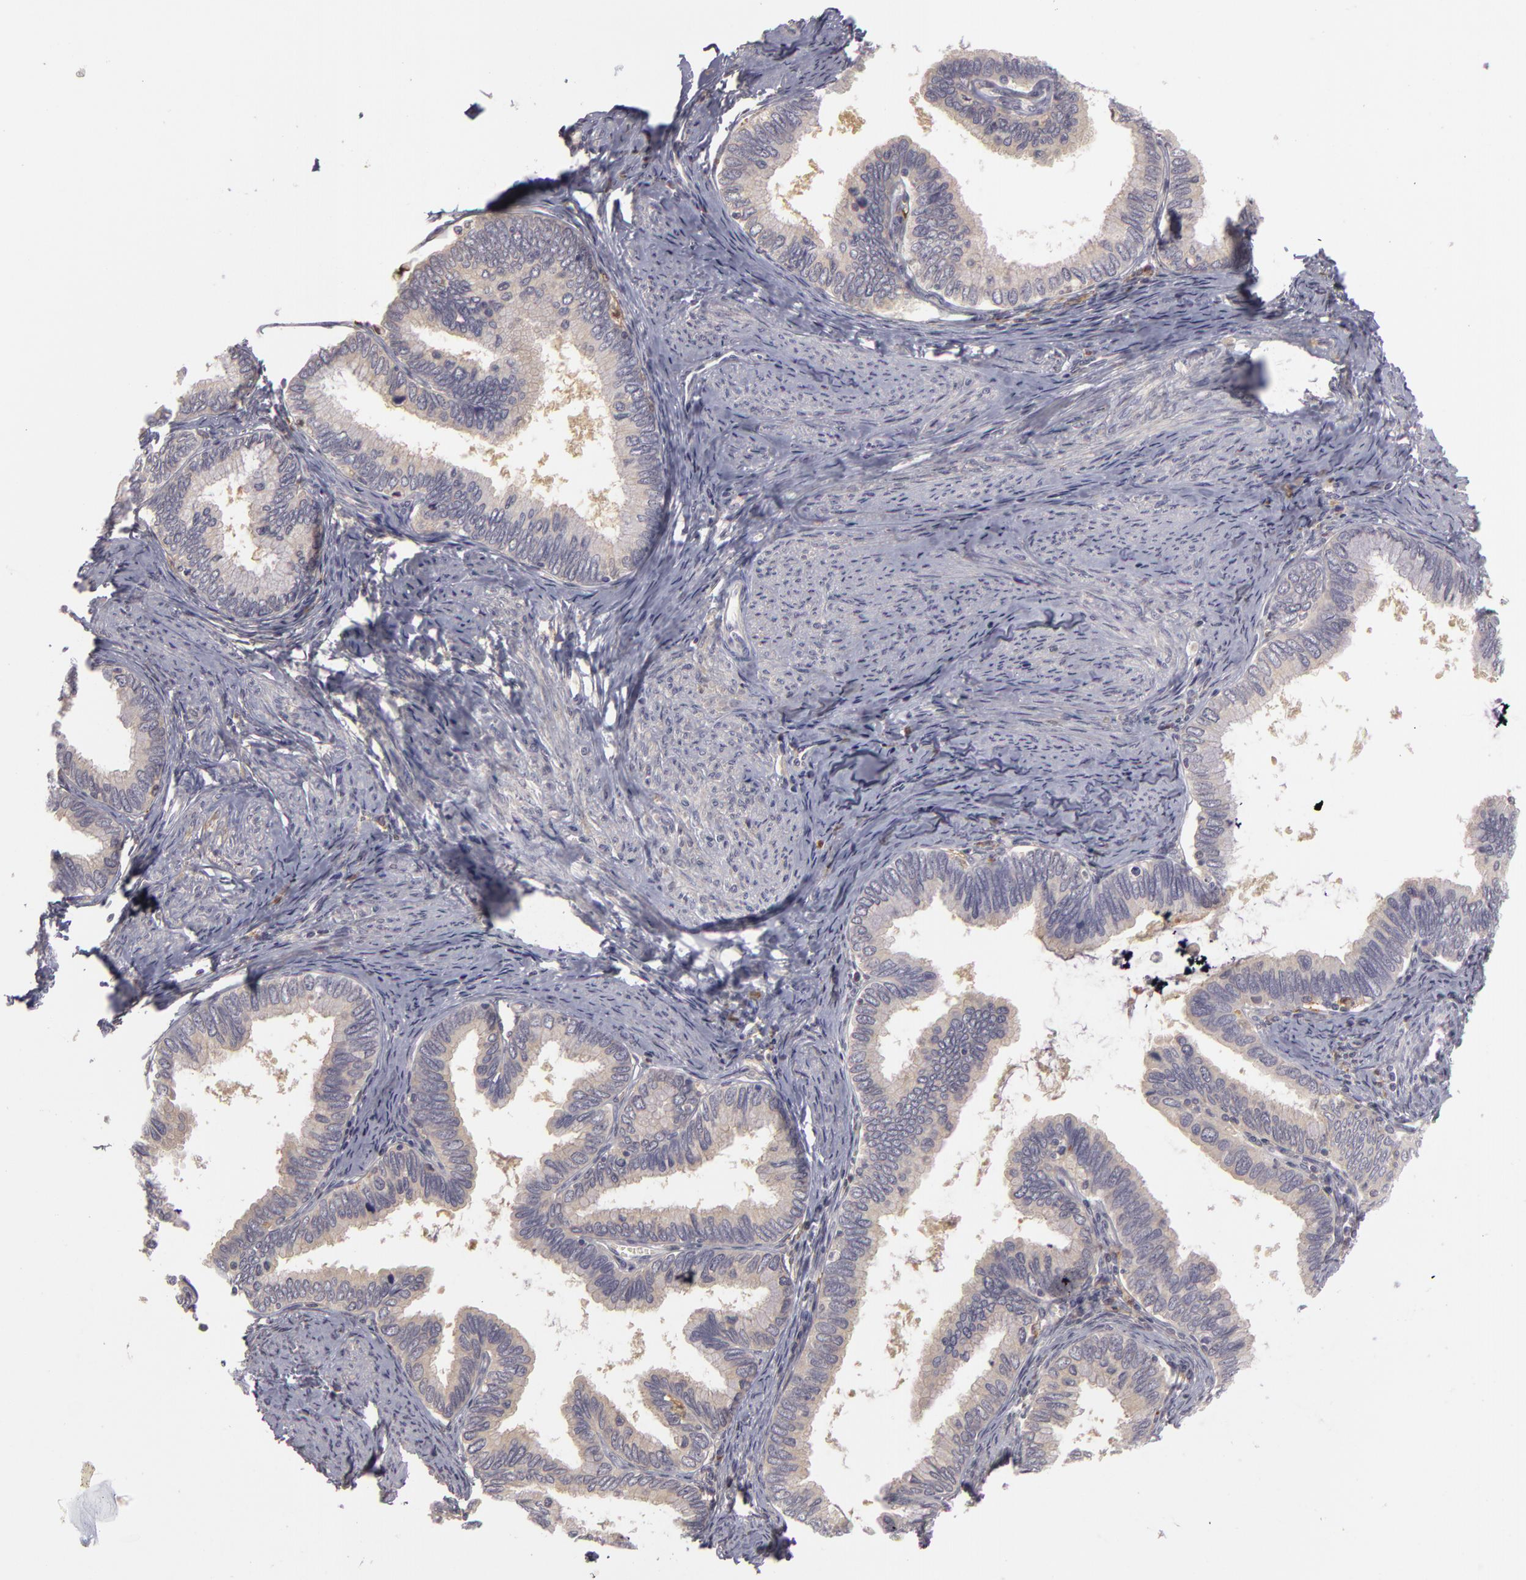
{"staining": {"intensity": "negative", "quantity": "none", "location": "none"}, "tissue": "cervical cancer", "cell_type": "Tumor cells", "image_type": "cancer", "snomed": [{"axis": "morphology", "description": "Adenocarcinoma, NOS"}, {"axis": "topography", "description": "Cervix"}], "caption": "Tumor cells show no significant staining in cervical cancer (adenocarcinoma).", "gene": "GNPDA1", "patient": {"sex": "female", "age": 49}}